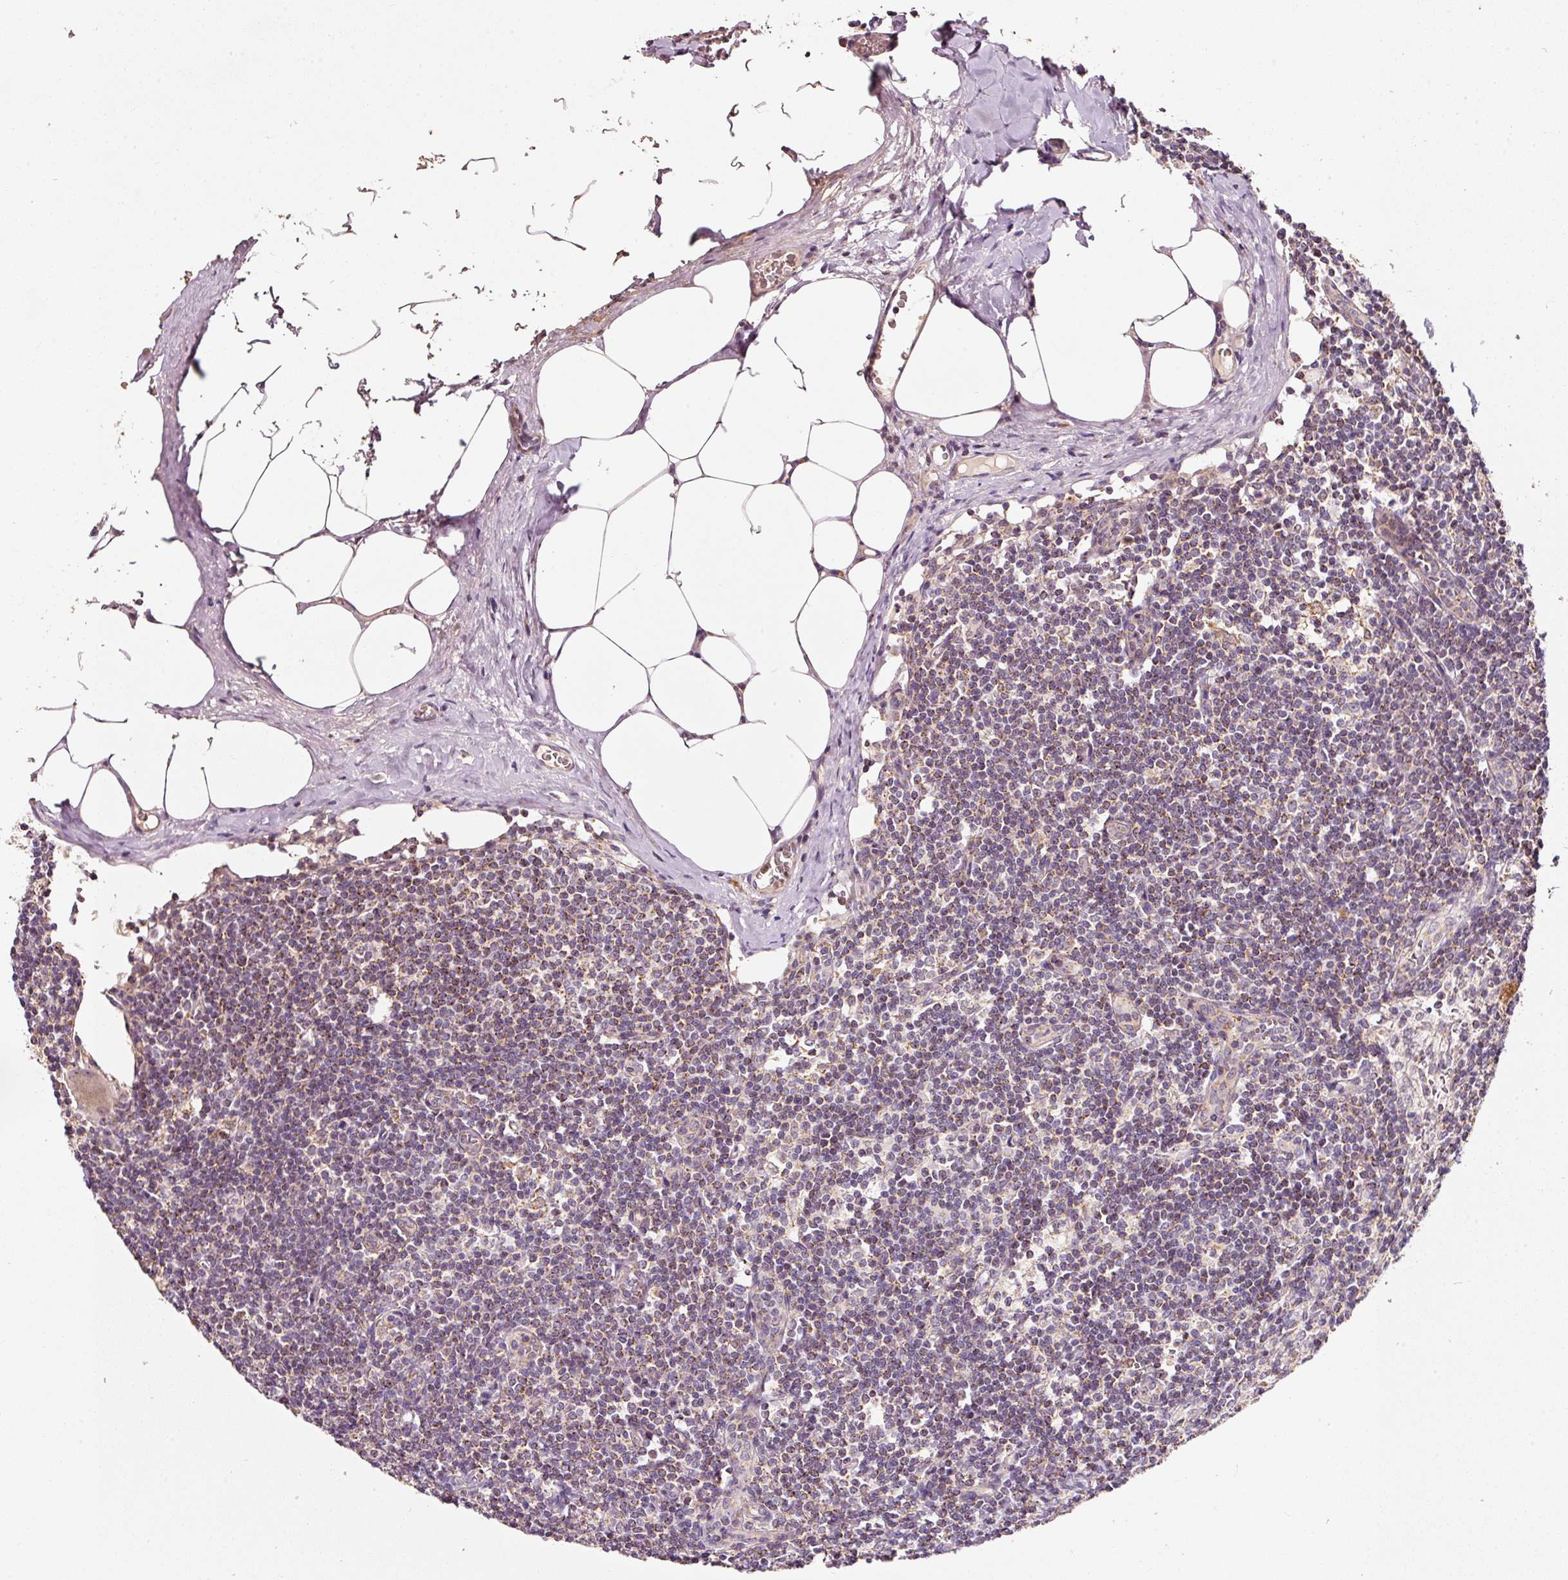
{"staining": {"intensity": "moderate", "quantity": "25%-75%", "location": "cytoplasmic/membranous"}, "tissue": "lymph node", "cell_type": "Germinal center cells", "image_type": "normal", "snomed": [{"axis": "morphology", "description": "Normal tissue, NOS"}, {"axis": "topography", "description": "Lymph node"}], "caption": "IHC photomicrograph of benign lymph node stained for a protein (brown), which displays medium levels of moderate cytoplasmic/membranous staining in approximately 25%-75% of germinal center cells.", "gene": "ZNF460", "patient": {"sex": "female", "age": 59}}